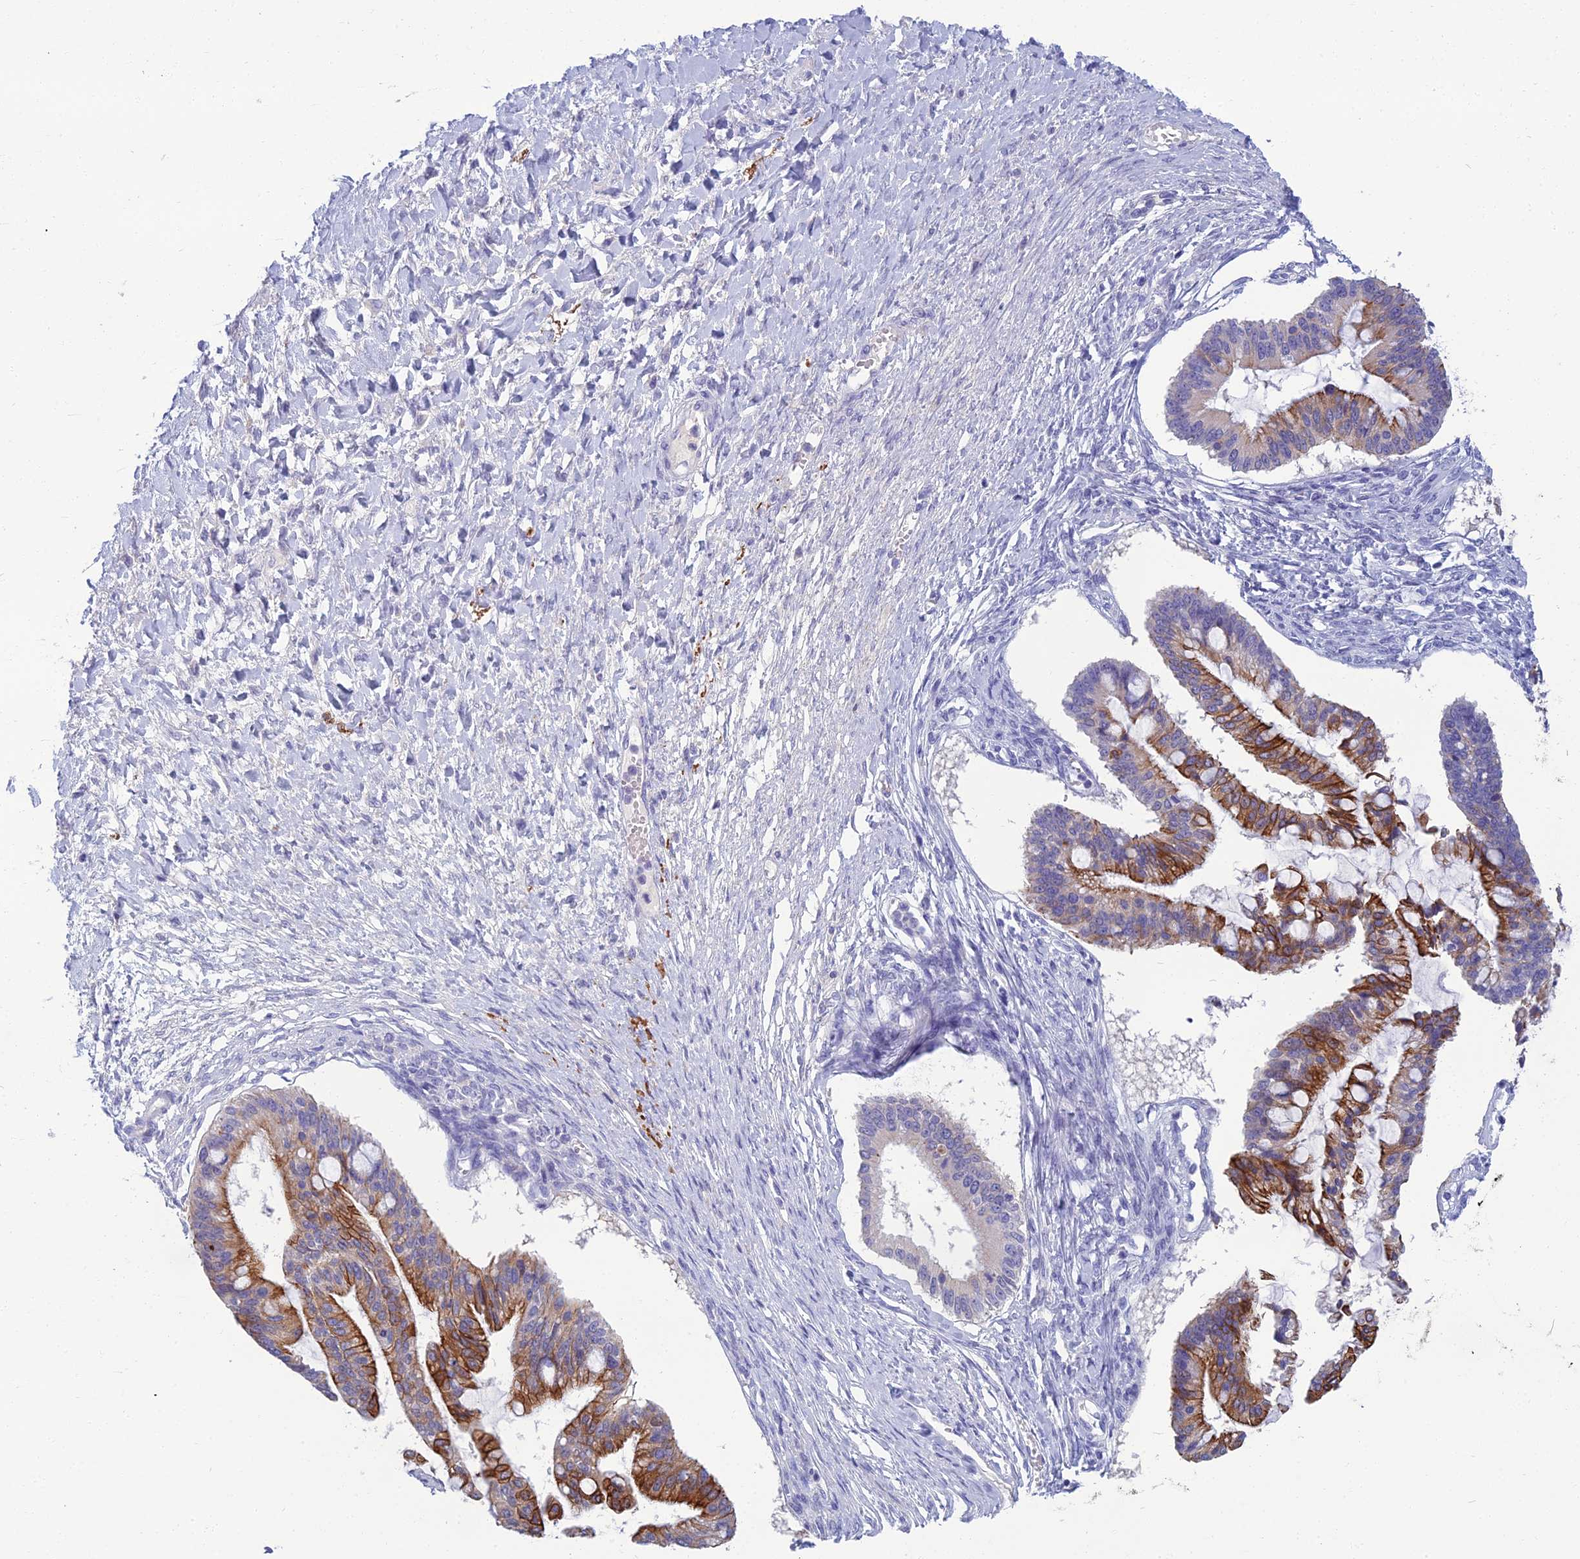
{"staining": {"intensity": "moderate", "quantity": "25%-75%", "location": "cytoplasmic/membranous"}, "tissue": "ovarian cancer", "cell_type": "Tumor cells", "image_type": "cancer", "snomed": [{"axis": "morphology", "description": "Cystadenocarcinoma, mucinous, NOS"}, {"axis": "topography", "description": "Ovary"}], "caption": "High-power microscopy captured an immunohistochemistry photomicrograph of mucinous cystadenocarcinoma (ovarian), revealing moderate cytoplasmic/membranous expression in about 25%-75% of tumor cells.", "gene": "SPTLC3", "patient": {"sex": "female", "age": 73}}